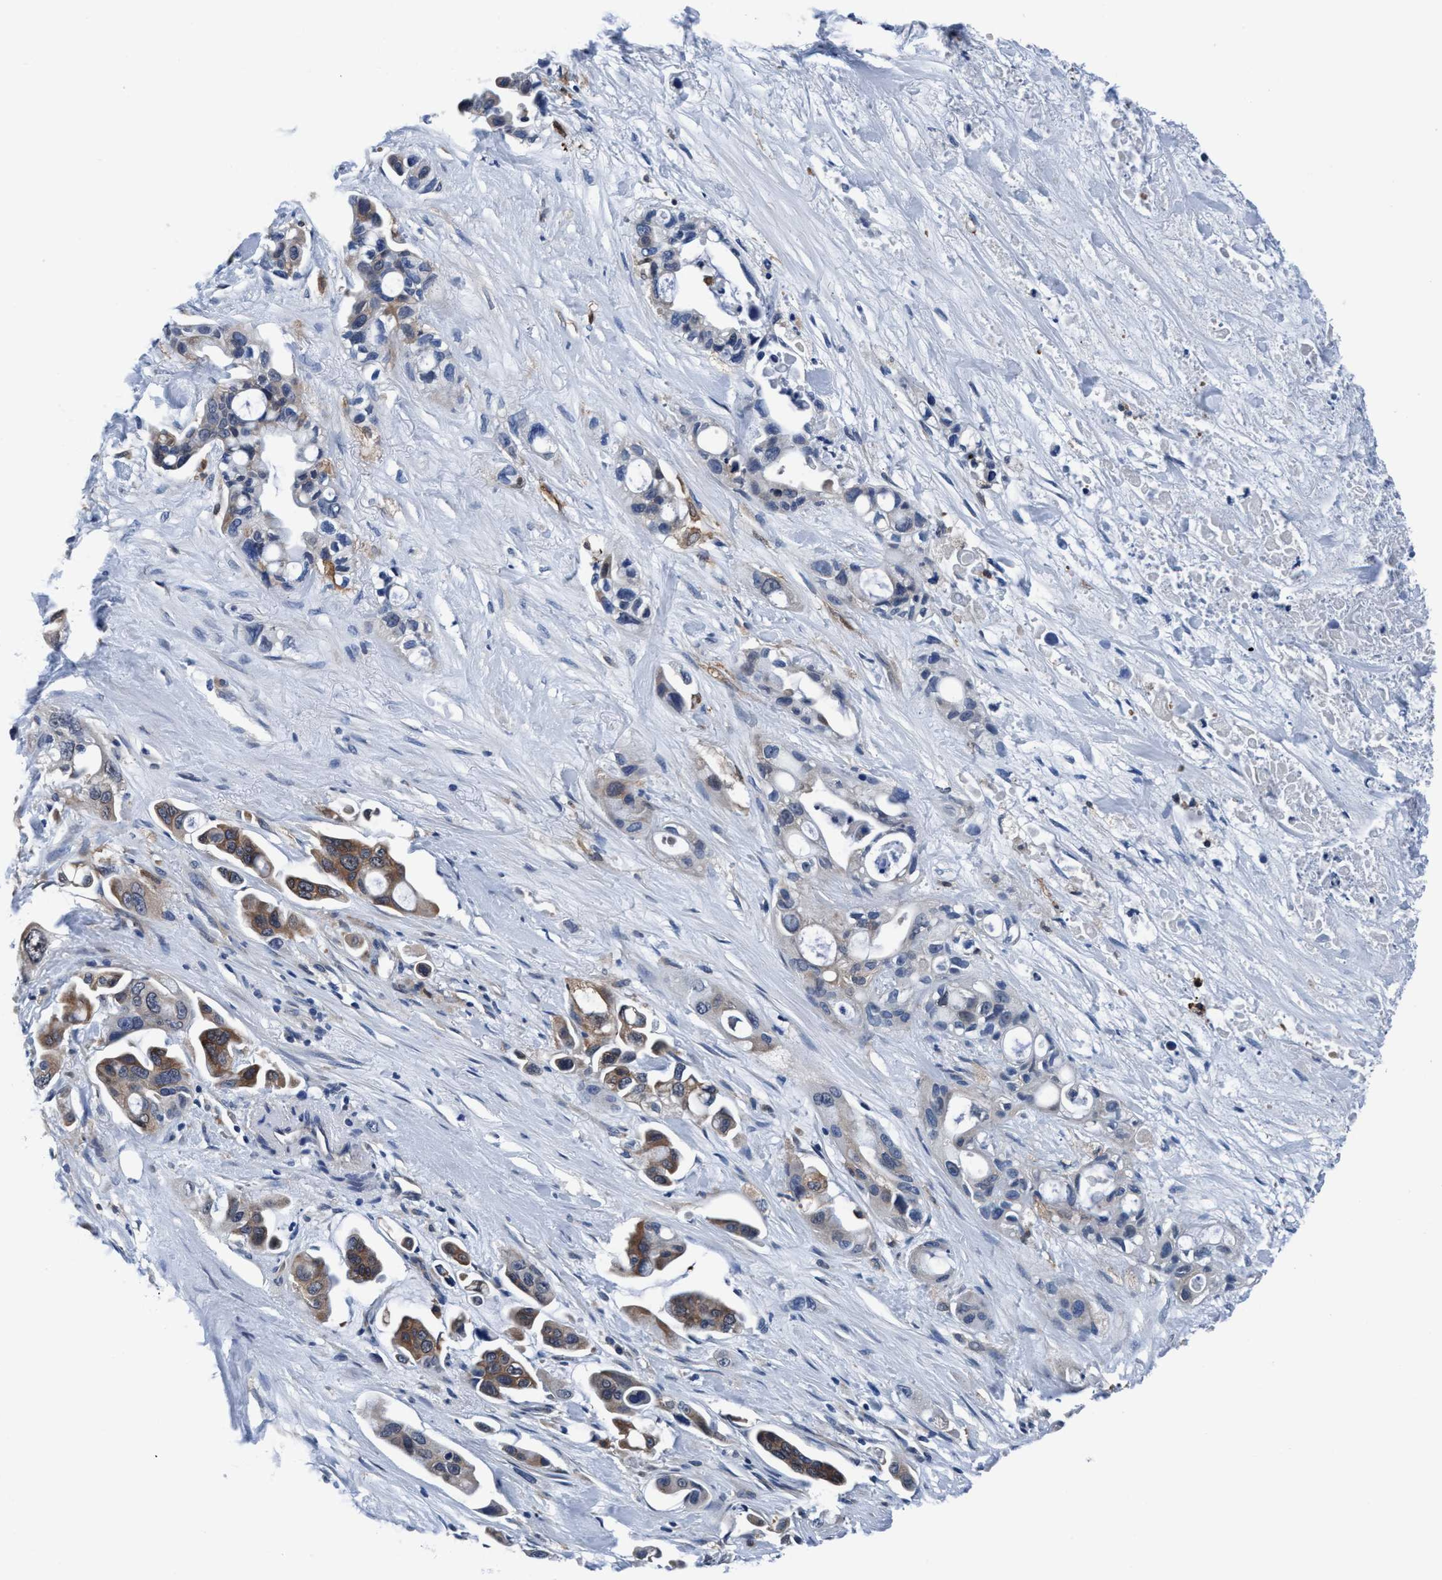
{"staining": {"intensity": "moderate", "quantity": "25%-75%", "location": "cytoplasmic/membranous"}, "tissue": "pancreatic cancer", "cell_type": "Tumor cells", "image_type": "cancer", "snomed": [{"axis": "morphology", "description": "Adenocarcinoma, NOS"}, {"axis": "topography", "description": "Pancreas"}], "caption": "Pancreatic cancer tissue exhibits moderate cytoplasmic/membranous expression in about 25%-75% of tumor cells, visualized by immunohistochemistry.", "gene": "TMEM94", "patient": {"sex": "male", "age": 53}}